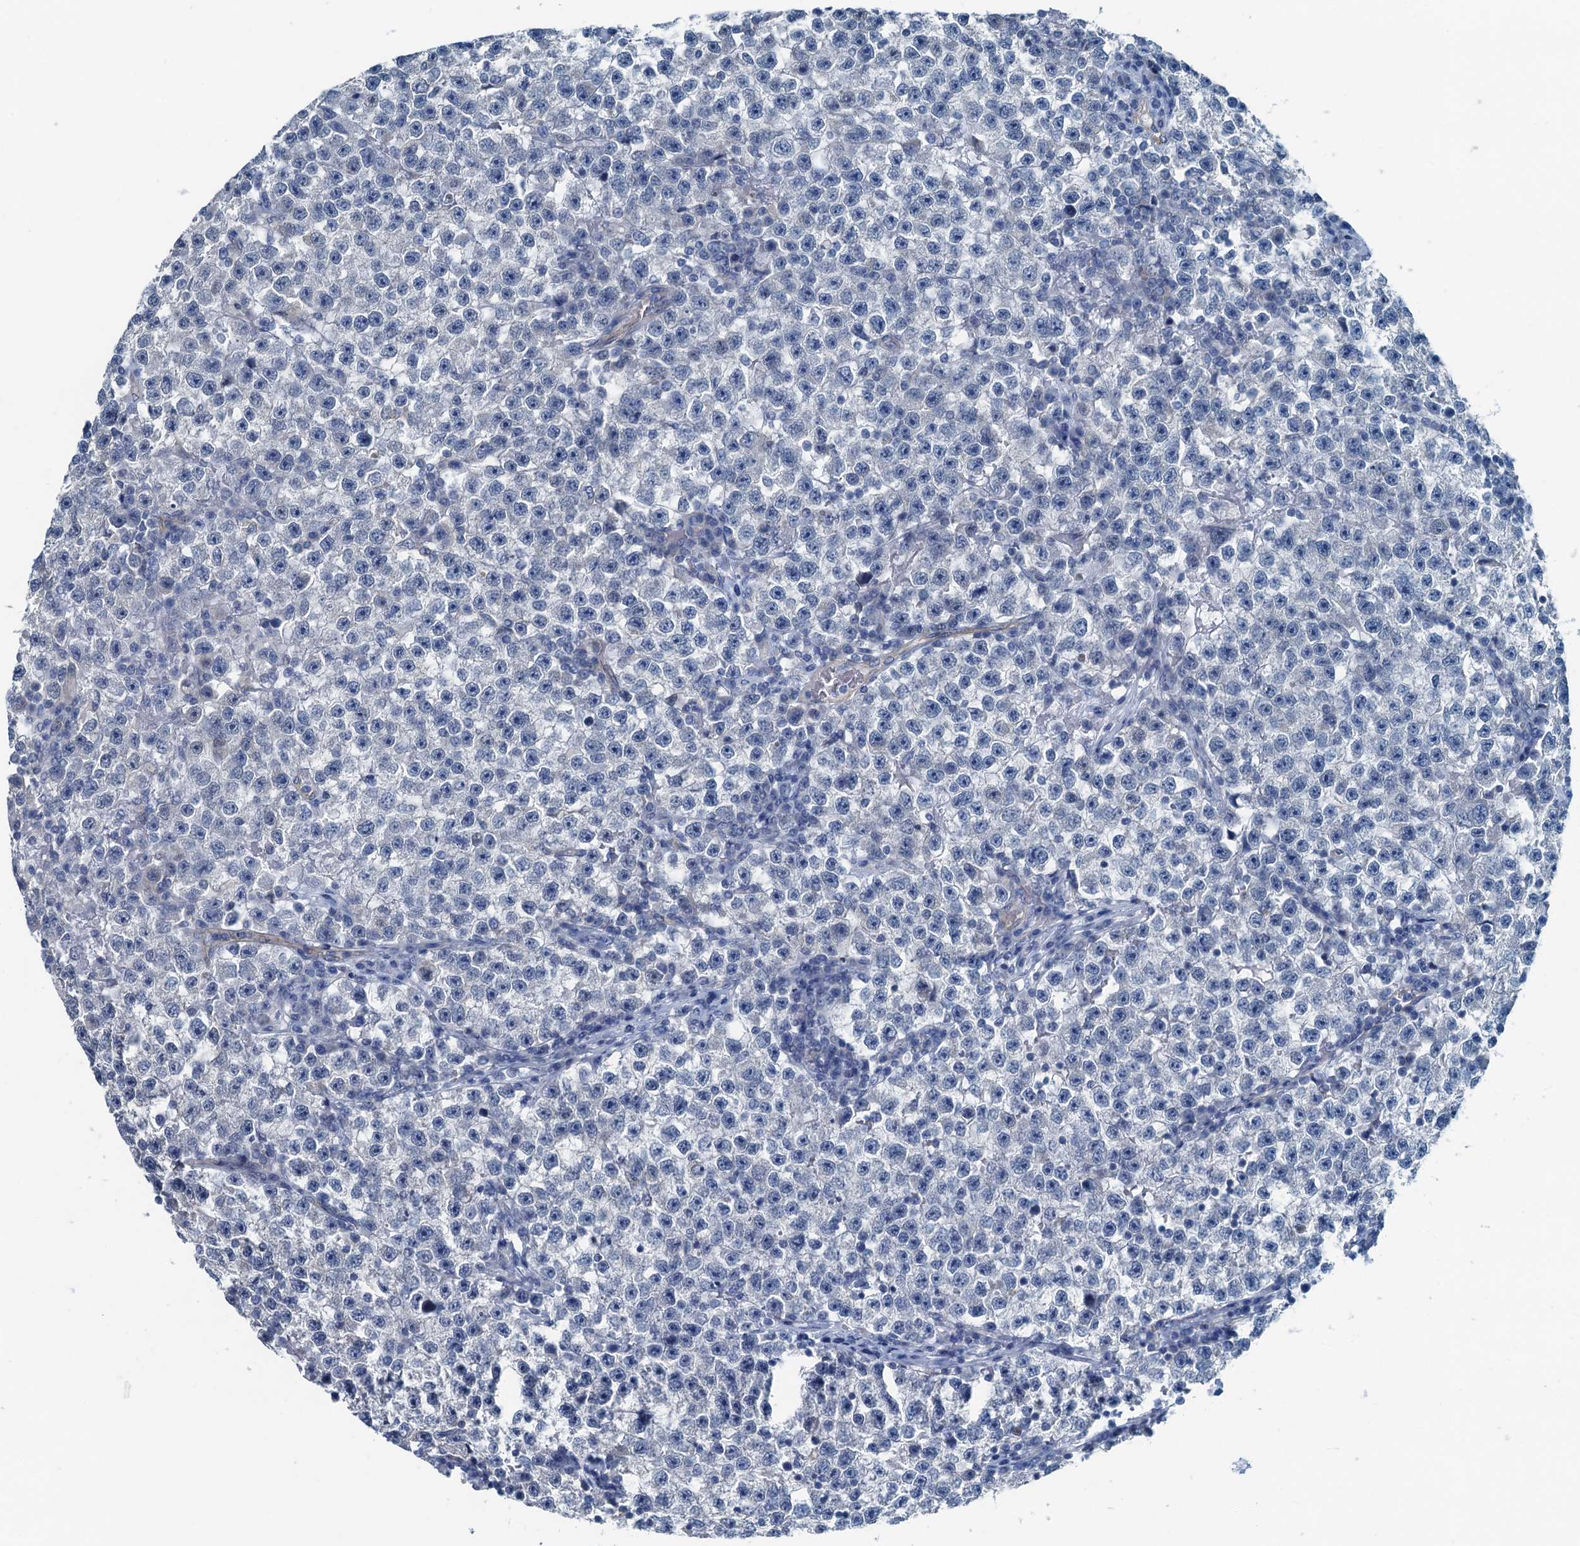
{"staining": {"intensity": "negative", "quantity": "none", "location": "none"}, "tissue": "testis cancer", "cell_type": "Tumor cells", "image_type": "cancer", "snomed": [{"axis": "morphology", "description": "Seminoma, NOS"}, {"axis": "topography", "description": "Testis"}], "caption": "Immunohistochemistry image of neoplastic tissue: testis seminoma stained with DAB reveals no significant protein expression in tumor cells. (DAB immunohistochemistry (IHC), high magnification).", "gene": "GFOD2", "patient": {"sex": "male", "age": 22}}